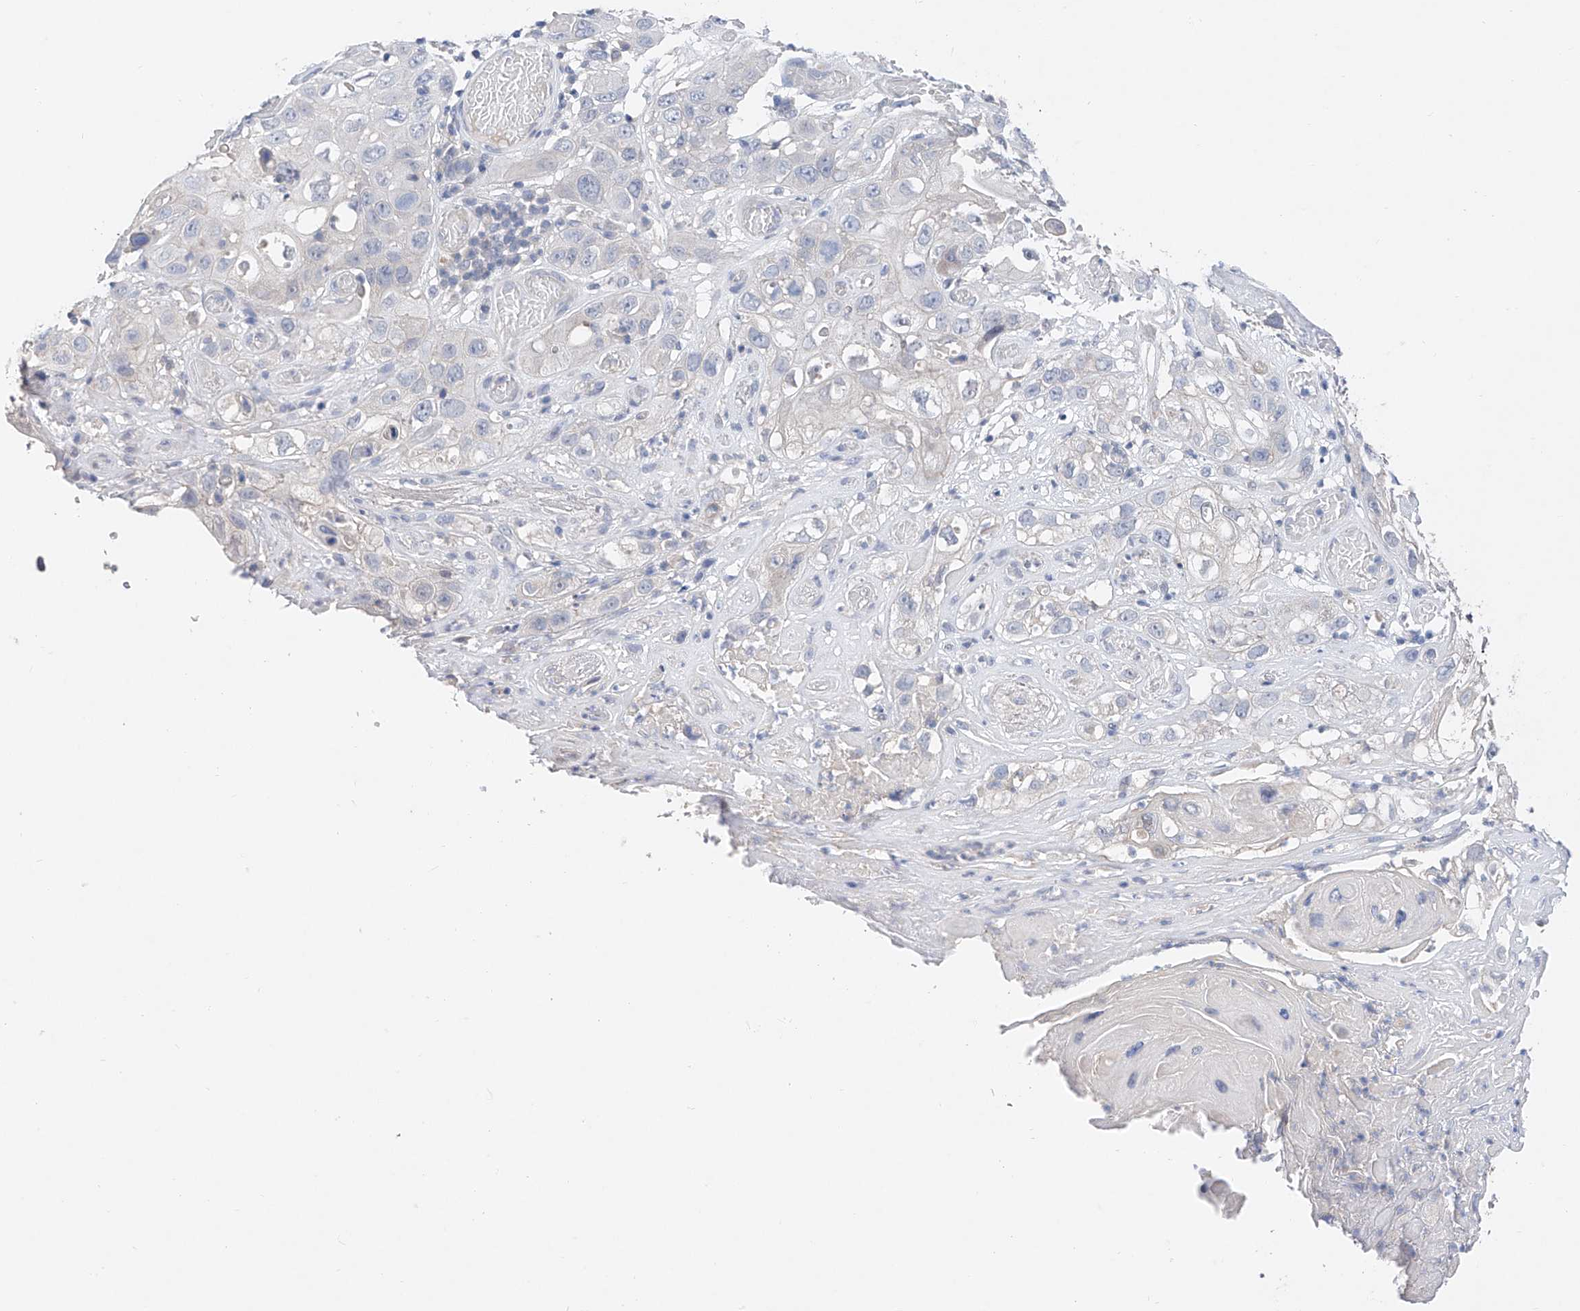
{"staining": {"intensity": "negative", "quantity": "none", "location": "none"}, "tissue": "skin cancer", "cell_type": "Tumor cells", "image_type": "cancer", "snomed": [{"axis": "morphology", "description": "Squamous cell carcinoma, NOS"}, {"axis": "topography", "description": "Skin"}], "caption": "High magnification brightfield microscopy of skin squamous cell carcinoma stained with DAB (brown) and counterstained with hematoxylin (blue): tumor cells show no significant positivity.", "gene": "FUCA2", "patient": {"sex": "male", "age": 55}}